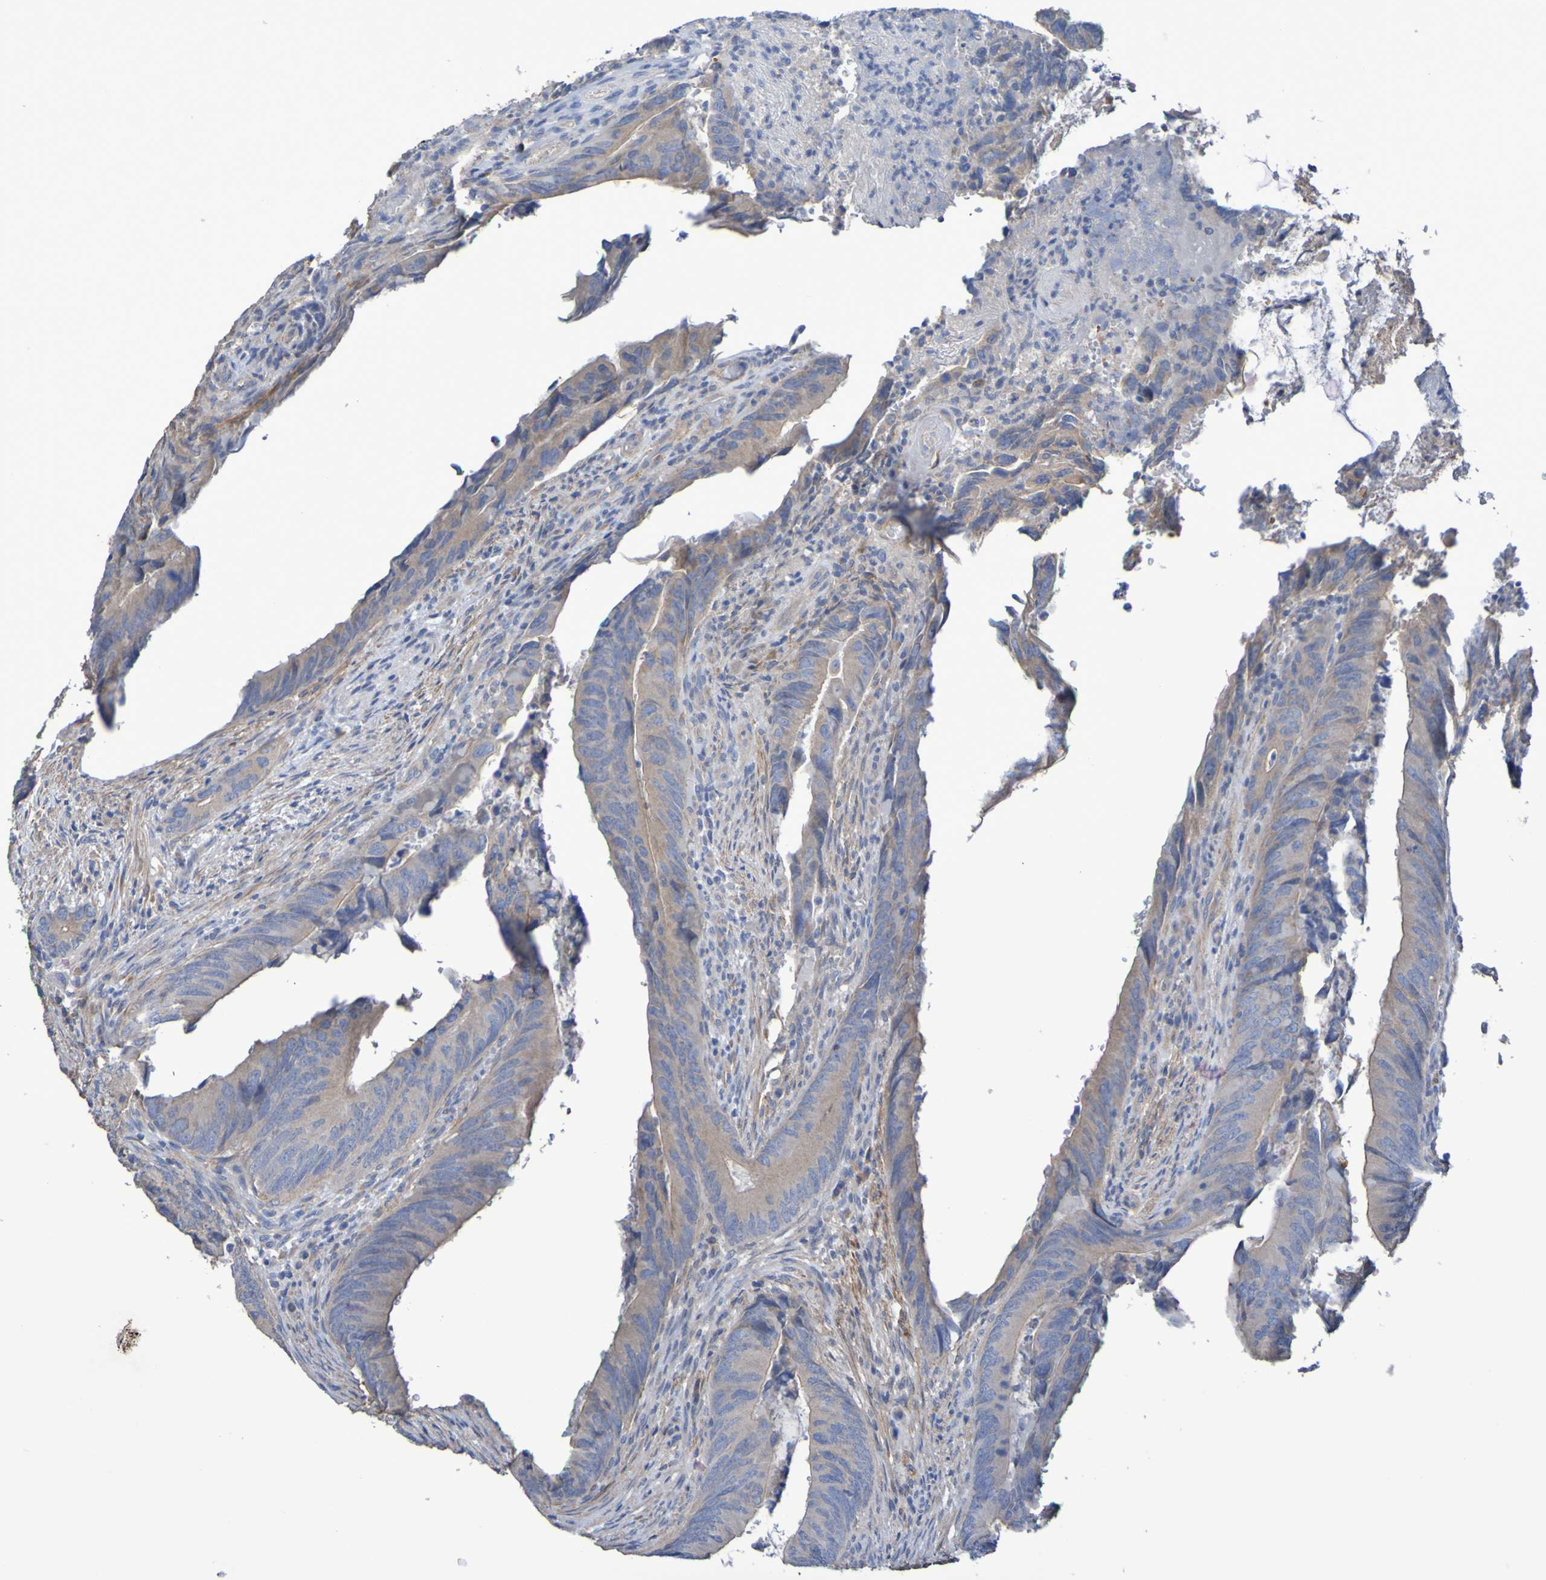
{"staining": {"intensity": "moderate", "quantity": "25%-75%", "location": "cytoplasmic/membranous"}, "tissue": "colorectal cancer", "cell_type": "Tumor cells", "image_type": "cancer", "snomed": [{"axis": "morphology", "description": "Normal tissue, NOS"}, {"axis": "morphology", "description": "Adenocarcinoma, NOS"}, {"axis": "topography", "description": "Colon"}], "caption": "High-magnification brightfield microscopy of adenocarcinoma (colorectal) stained with DAB (3,3'-diaminobenzidine) (brown) and counterstained with hematoxylin (blue). tumor cells exhibit moderate cytoplasmic/membranous positivity is appreciated in about25%-75% of cells.", "gene": "SRPRB", "patient": {"sex": "male", "age": 56}}